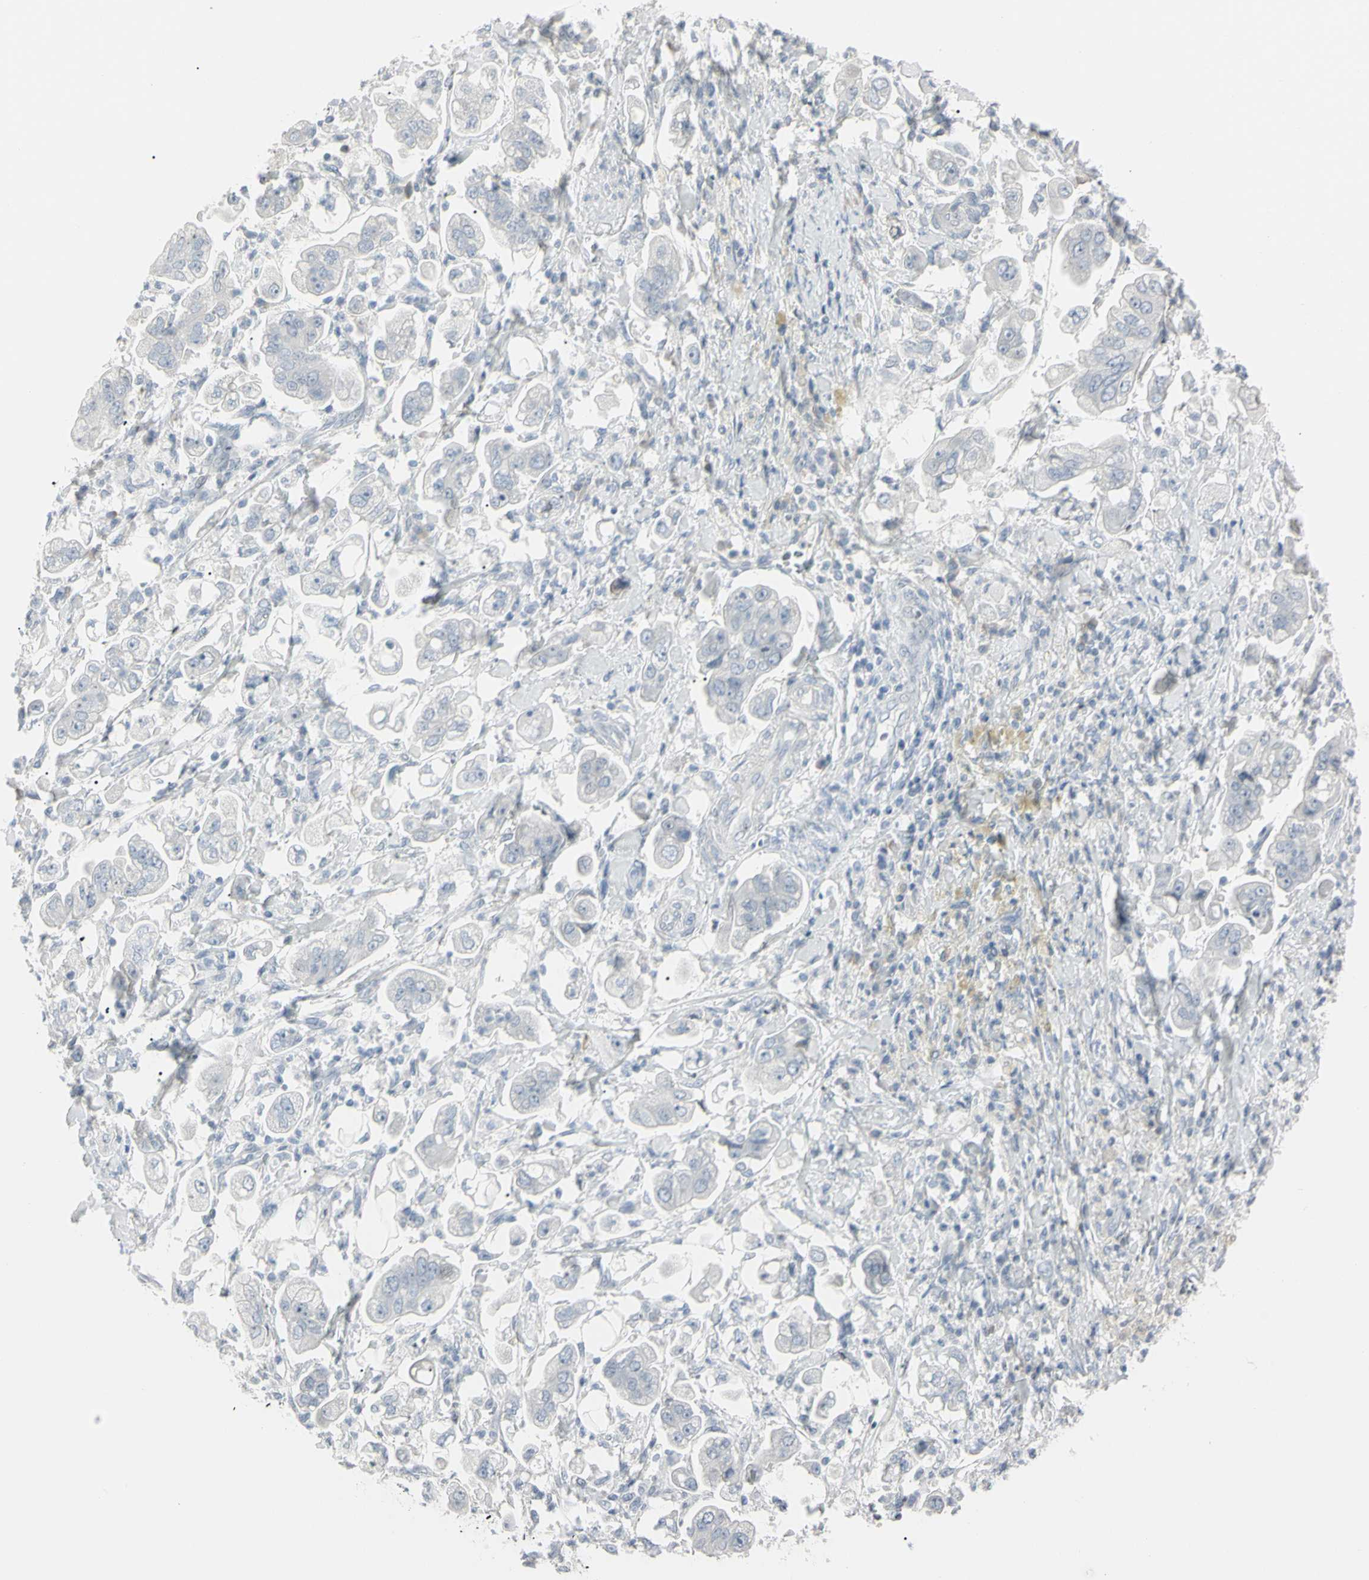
{"staining": {"intensity": "negative", "quantity": "none", "location": "none"}, "tissue": "stomach cancer", "cell_type": "Tumor cells", "image_type": "cancer", "snomed": [{"axis": "morphology", "description": "Adenocarcinoma, NOS"}, {"axis": "topography", "description": "Stomach"}], "caption": "Immunohistochemical staining of human adenocarcinoma (stomach) shows no significant positivity in tumor cells.", "gene": "PIP", "patient": {"sex": "male", "age": 62}}